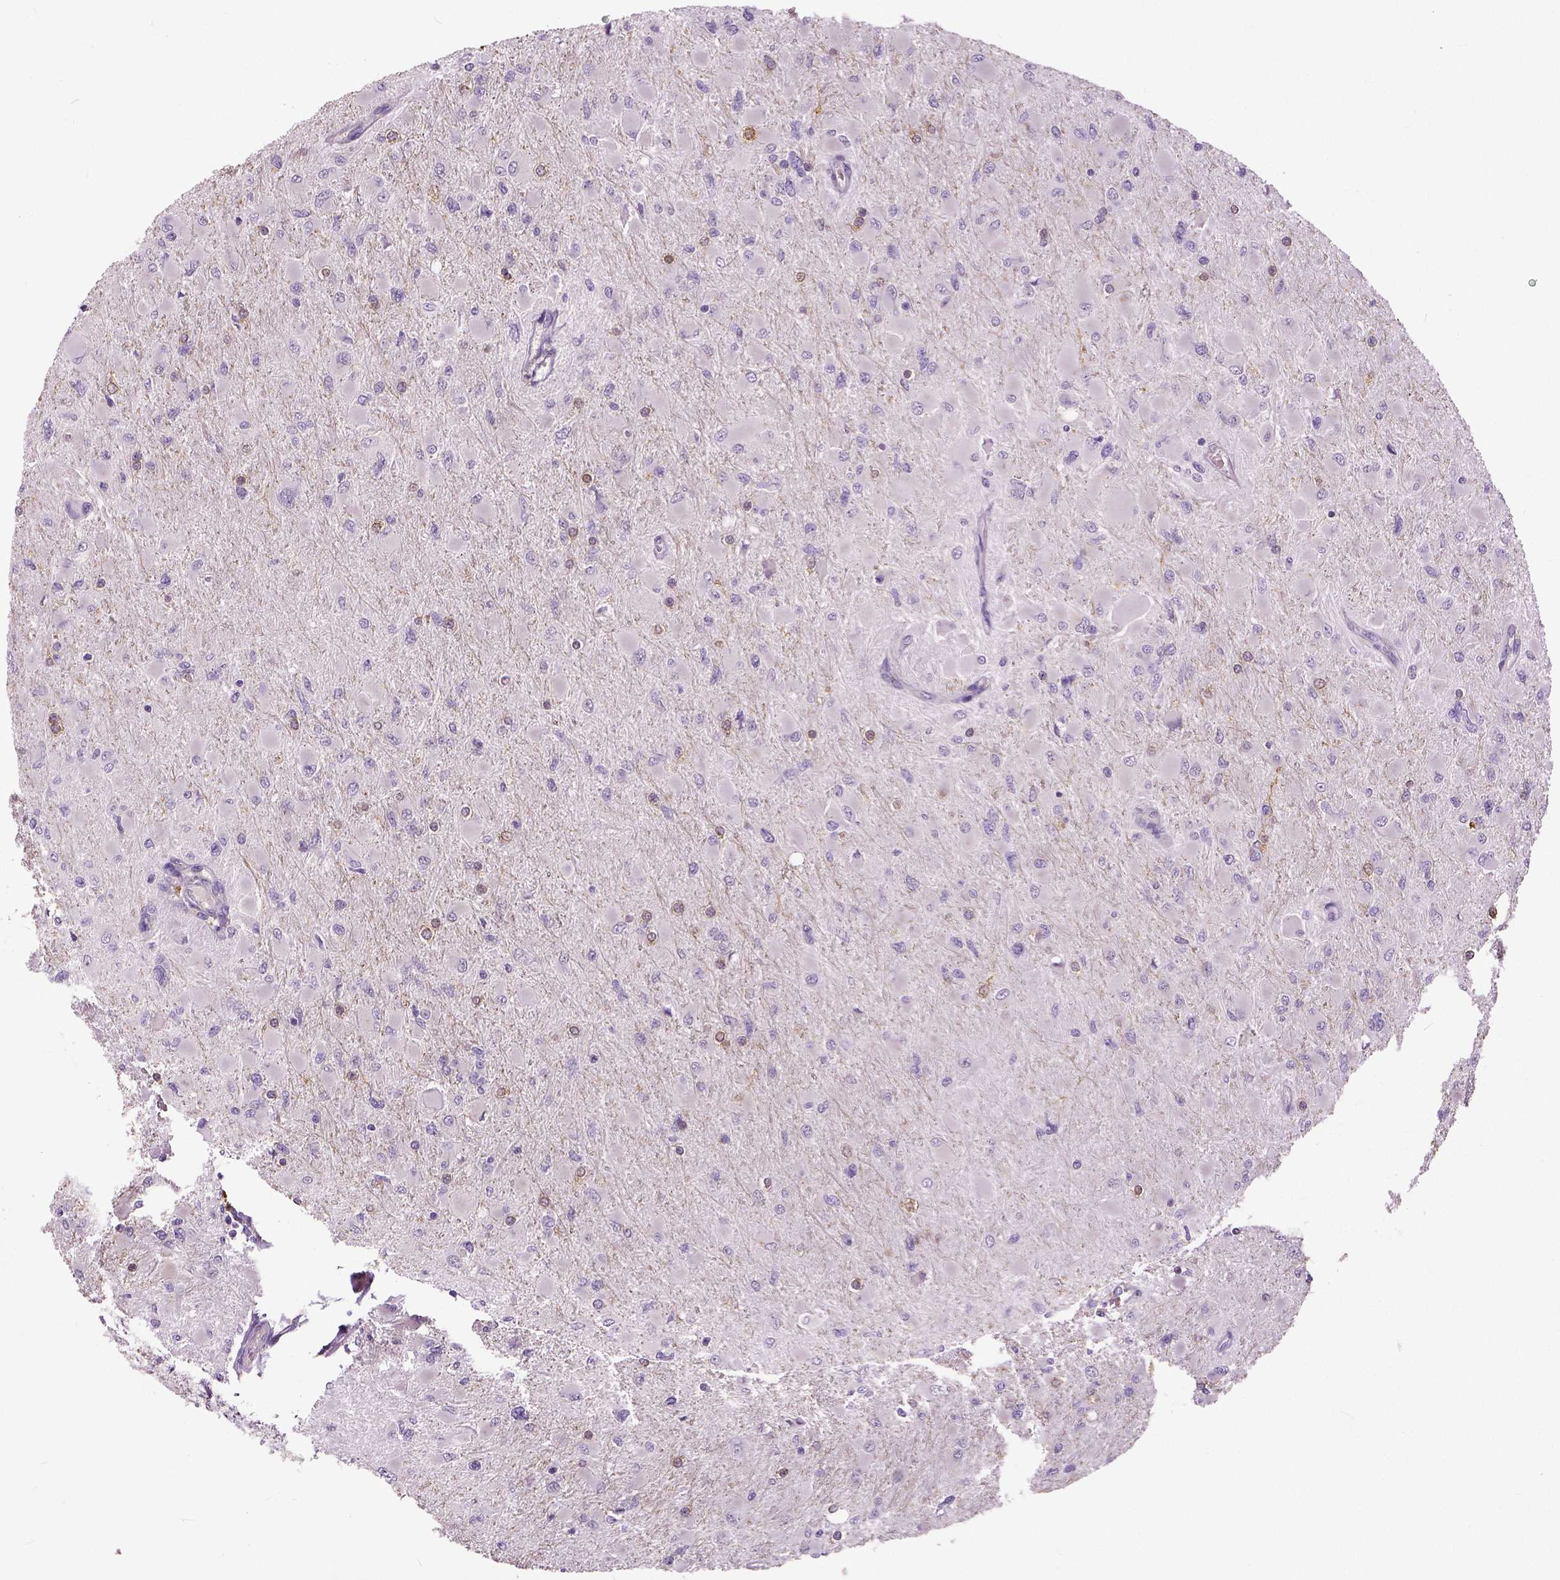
{"staining": {"intensity": "negative", "quantity": "none", "location": "none"}, "tissue": "glioma", "cell_type": "Tumor cells", "image_type": "cancer", "snomed": [{"axis": "morphology", "description": "Glioma, malignant, High grade"}, {"axis": "topography", "description": "Cerebral cortex"}], "caption": "Tumor cells are negative for protein expression in human glioma.", "gene": "NECAB1", "patient": {"sex": "female", "age": 36}}